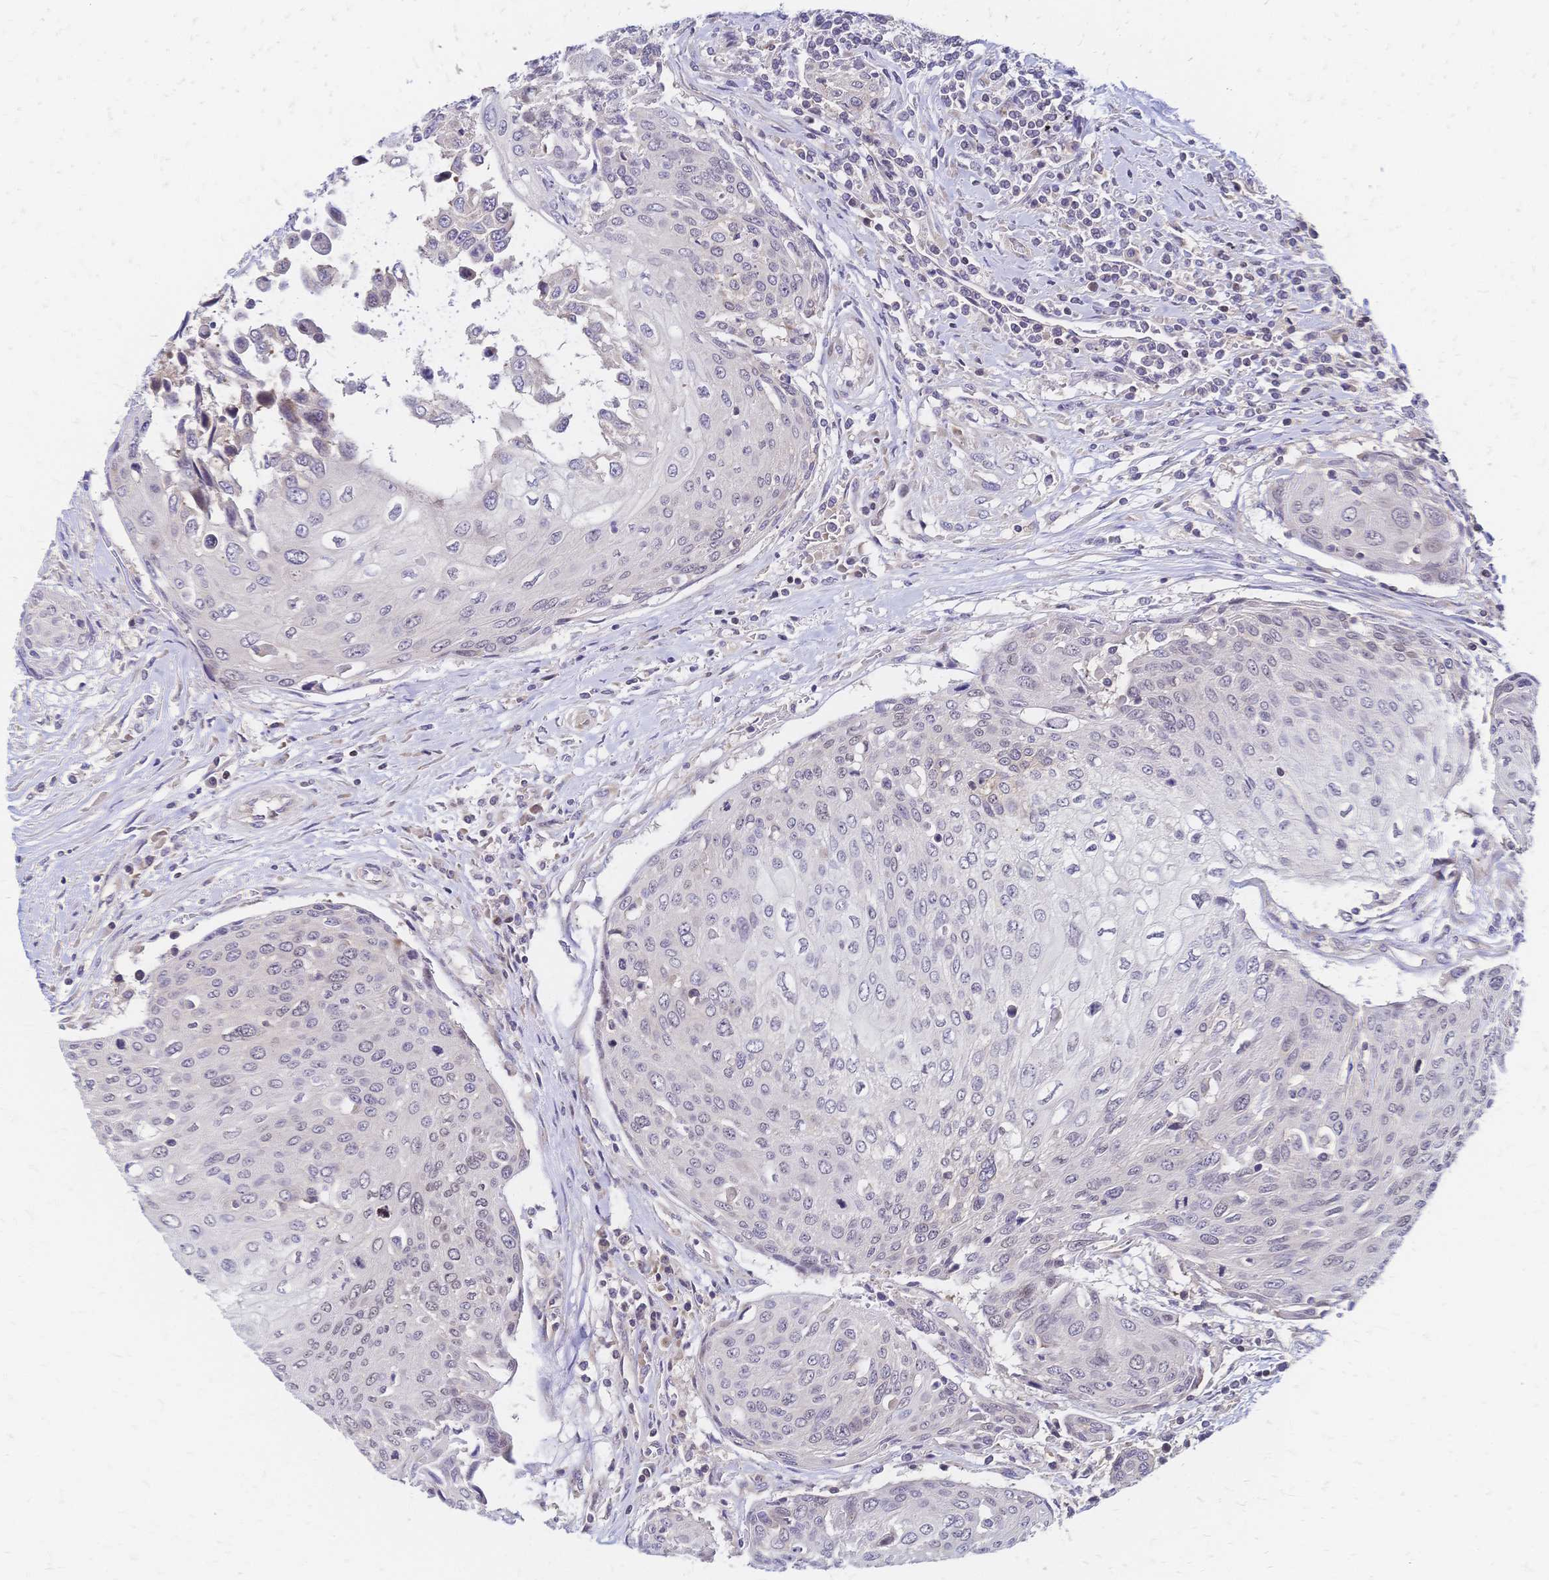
{"staining": {"intensity": "negative", "quantity": "none", "location": "none"}, "tissue": "urothelial cancer", "cell_type": "Tumor cells", "image_type": "cancer", "snomed": [{"axis": "morphology", "description": "Urothelial carcinoma, High grade"}, {"axis": "topography", "description": "Urinary bladder"}], "caption": "DAB (3,3'-diaminobenzidine) immunohistochemical staining of urothelial cancer reveals no significant staining in tumor cells.", "gene": "CBX7", "patient": {"sex": "female", "age": 70}}